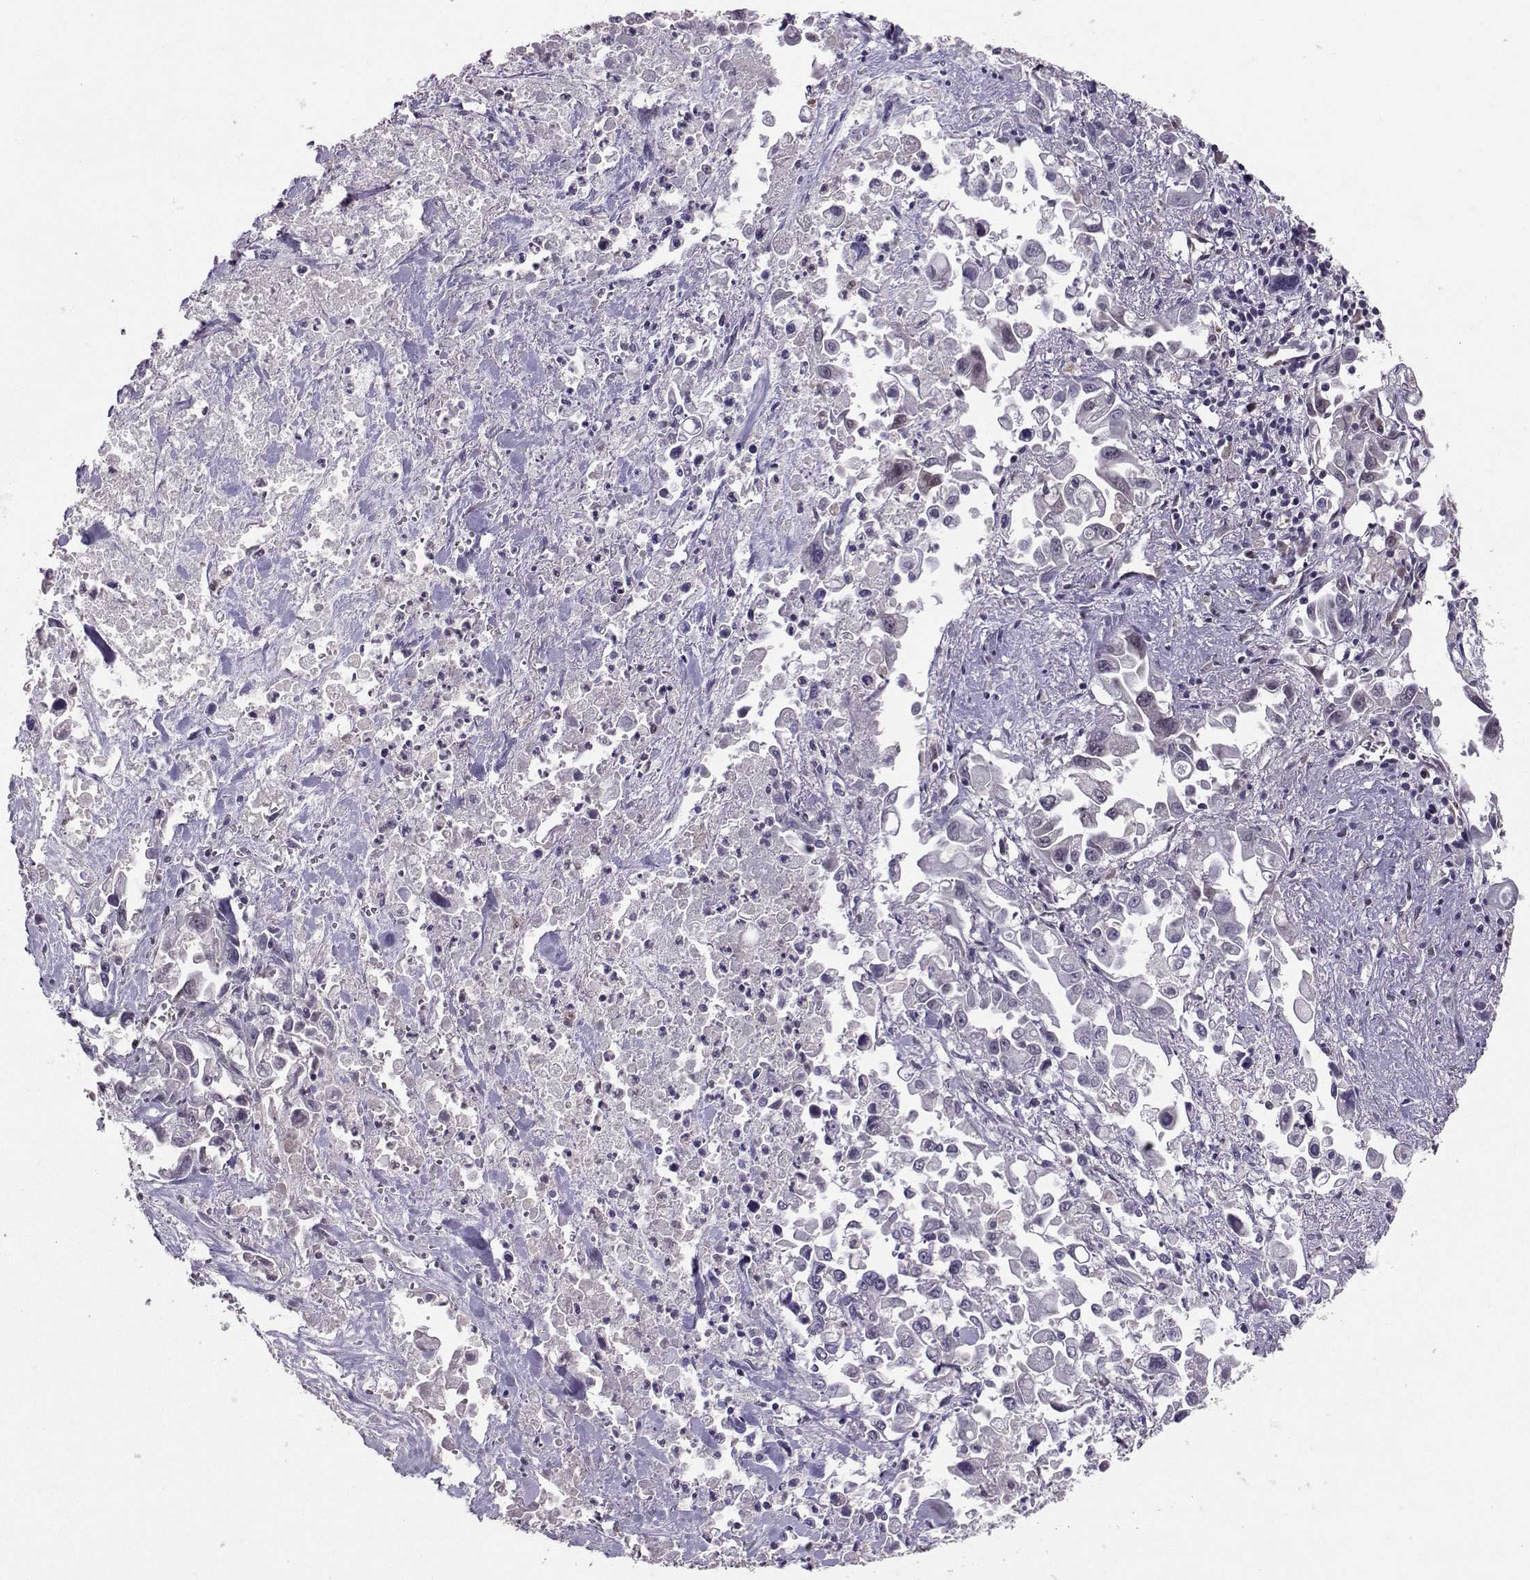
{"staining": {"intensity": "negative", "quantity": "none", "location": "none"}, "tissue": "pancreatic cancer", "cell_type": "Tumor cells", "image_type": "cancer", "snomed": [{"axis": "morphology", "description": "Adenocarcinoma, NOS"}, {"axis": "topography", "description": "Pancreas"}], "caption": "This image is of pancreatic cancer (adenocarcinoma) stained with immunohistochemistry (IHC) to label a protein in brown with the nuclei are counter-stained blue. There is no staining in tumor cells.", "gene": "PPP2R2A", "patient": {"sex": "female", "age": 83}}